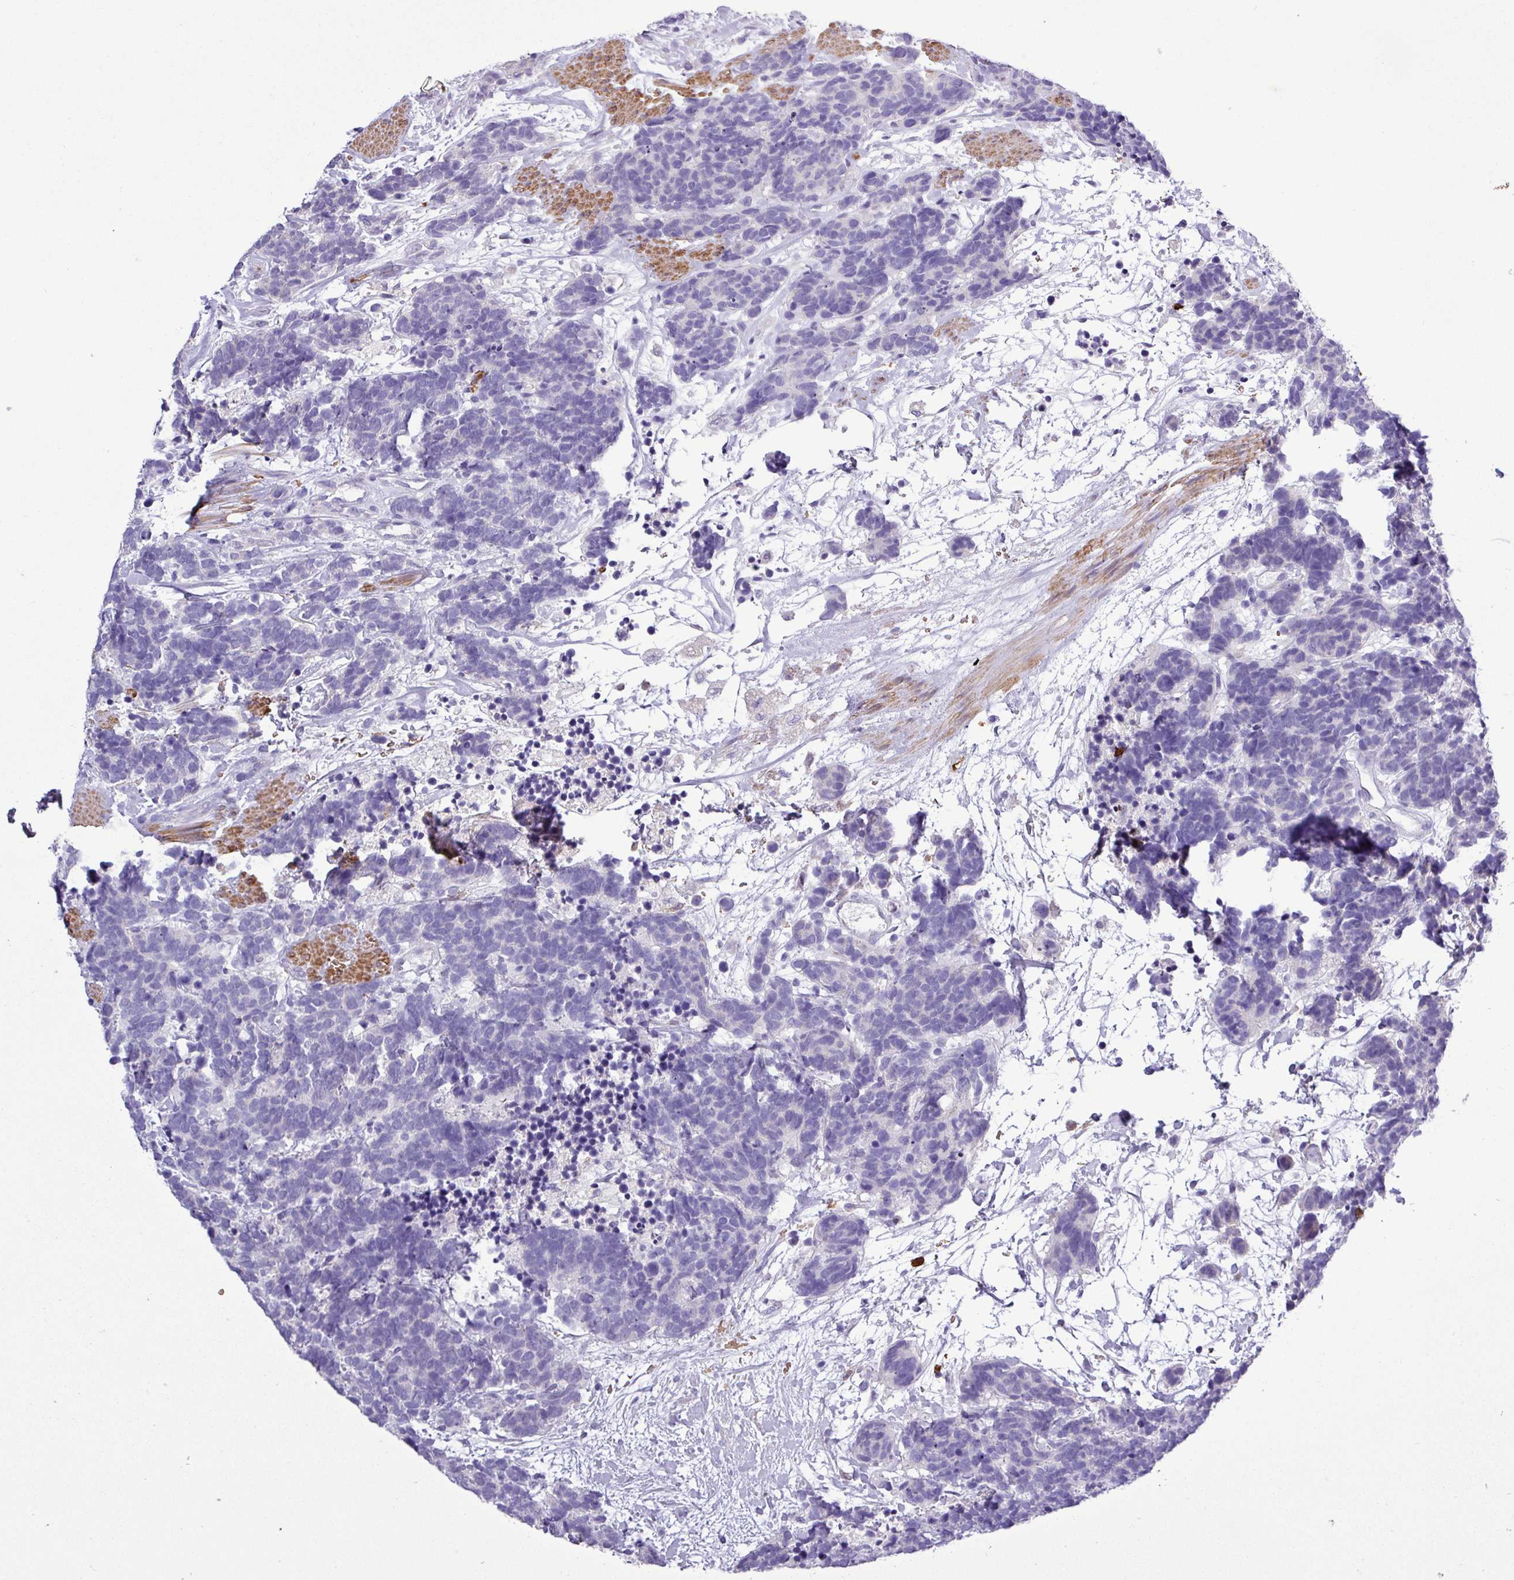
{"staining": {"intensity": "negative", "quantity": "none", "location": "none"}, "tissue": "carcinoid", "cell_type": "Tumor cells", "image_type": "cancer", "snomed": [{"axis": "morphology", "description": "Carcinoma, NOS"}, {"axis": "morphology", "description": "Carcinoid, malignant, NOS"}, {"axis": "topography", "description": "Prostate"}], "caption": "Human carcinoma stained for a protein using immunohistochemistry reveals no expression in tumor cells.", "gene": "MGAT4B", "patient": {"sex": "male", "age": 57}}